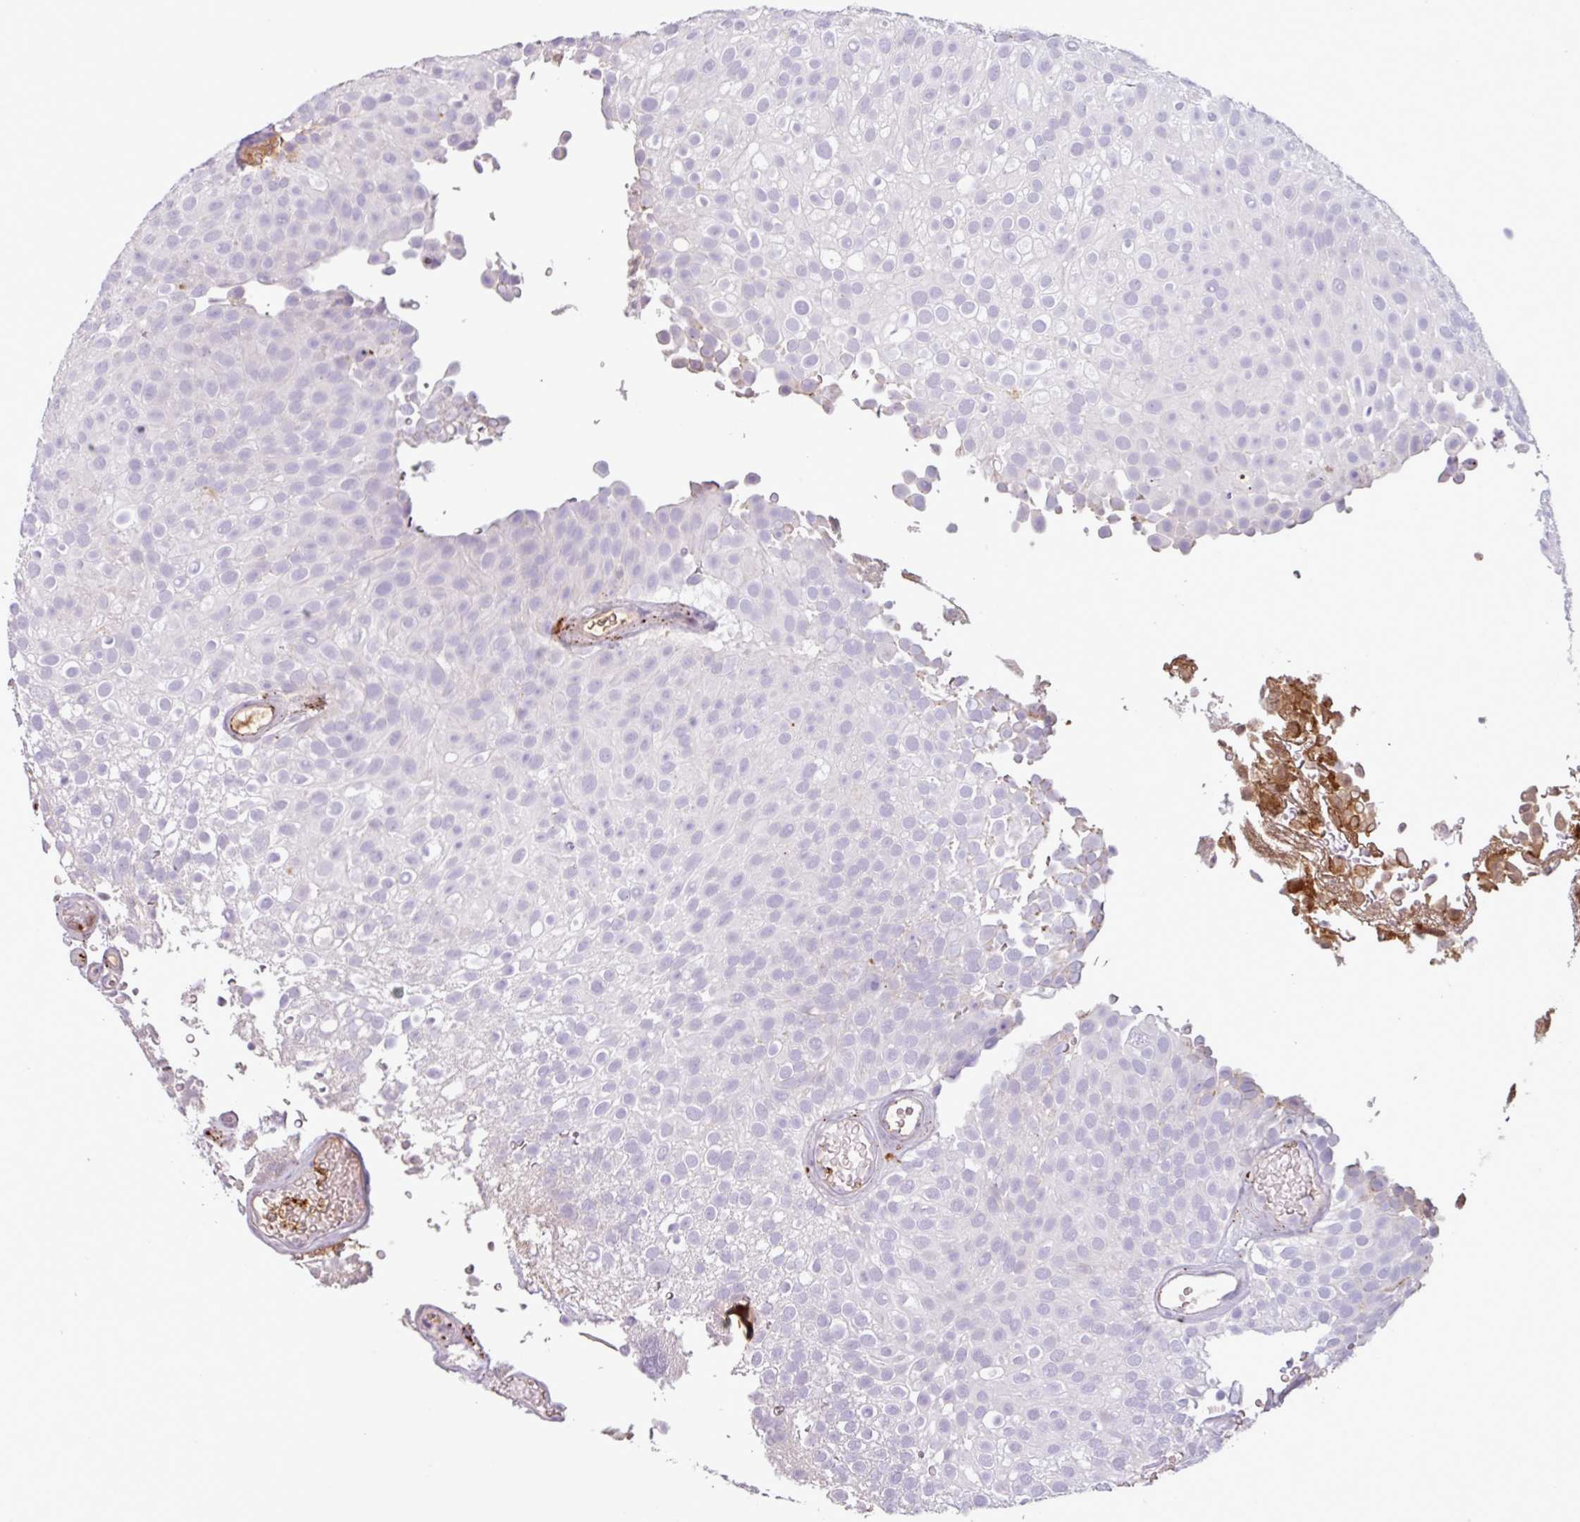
{"staining": {"intensity": "negative", "quantity": "none", "location": "none"}, "tissue": "urothelial cancer", "cell_type": "Tumor cells", "image_type": "cancer", "snomed": [{"axis": "morphology", "description": "Urothelial carcinoma, Low grade"}, {"axis": "topography", "description": "Urinary bladder"}], "caption": "Tumor cells show no significant positivity in low-grade urothelial carcinoma. Brightfield microscopy of IHC stained with DAB (3,3'-diaminobenzidine) (brown) and hematoxylin (blue), captured at high magnification.", "gene": "C4B", "patient": {"sex": "male", "age": 78}}